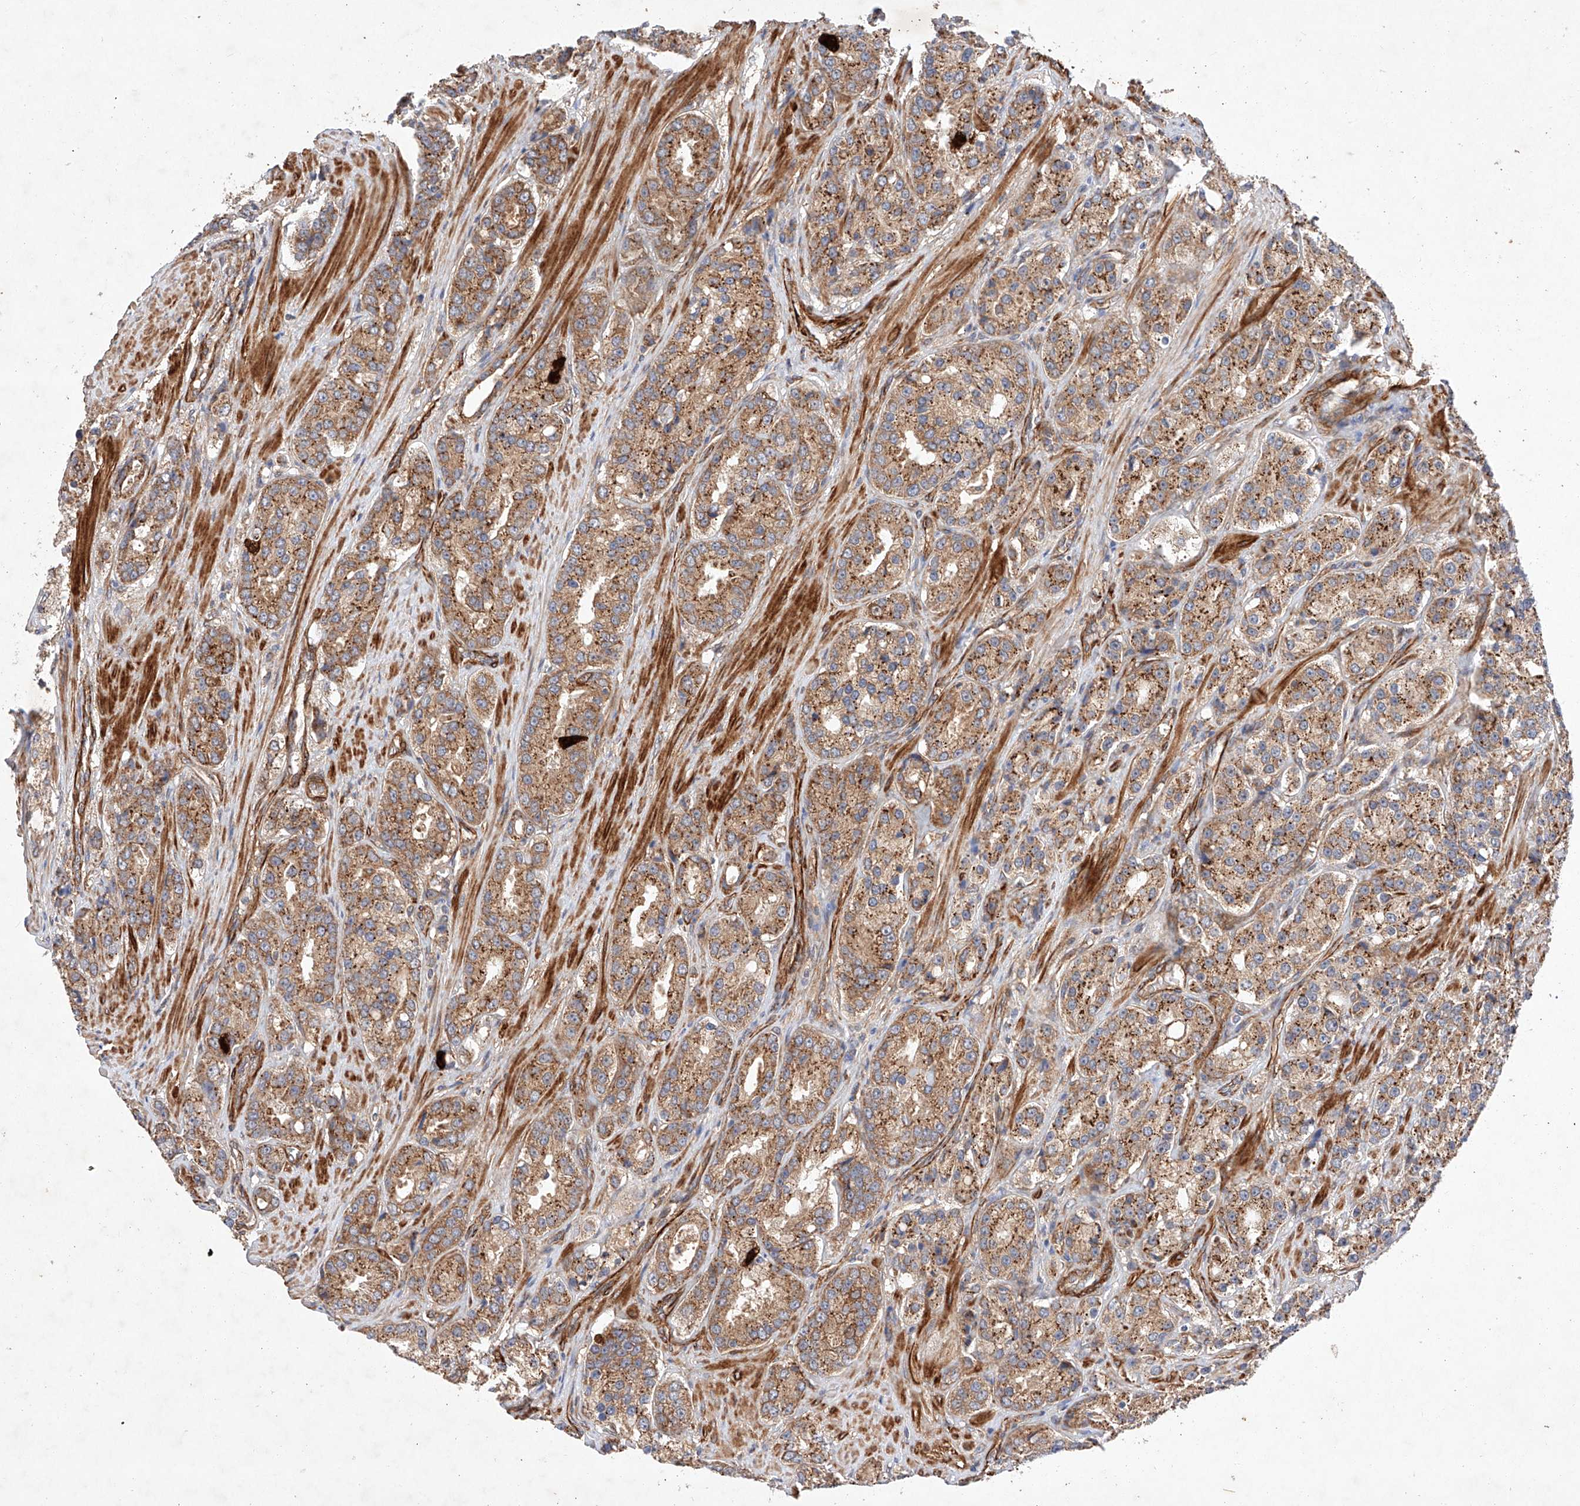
{"staining": {"intensity": "moderate", "quantity": ">75%", "location": "cytoplasmic/membranous"}, "tissue": "prostate cancer", "cell_type": "Tumor cells", "image_type": "cancer", "snomed": [{"axis": "morphology", "description": "Adenocarcinoma, High grade"}, {"axis": "topography", "description": "Prostate"}], "caption": "Tumor cells exhibit medium levels of moderate cytoplasmic/membranous staining in about >75% of cells in prostate cancer (high-grade adenocarcinoma). The protein of interest is shown in brown color, while the nuclei are stained blue.", "gene": "RAB23", "patient": {"sex": "male", "age": 60}}